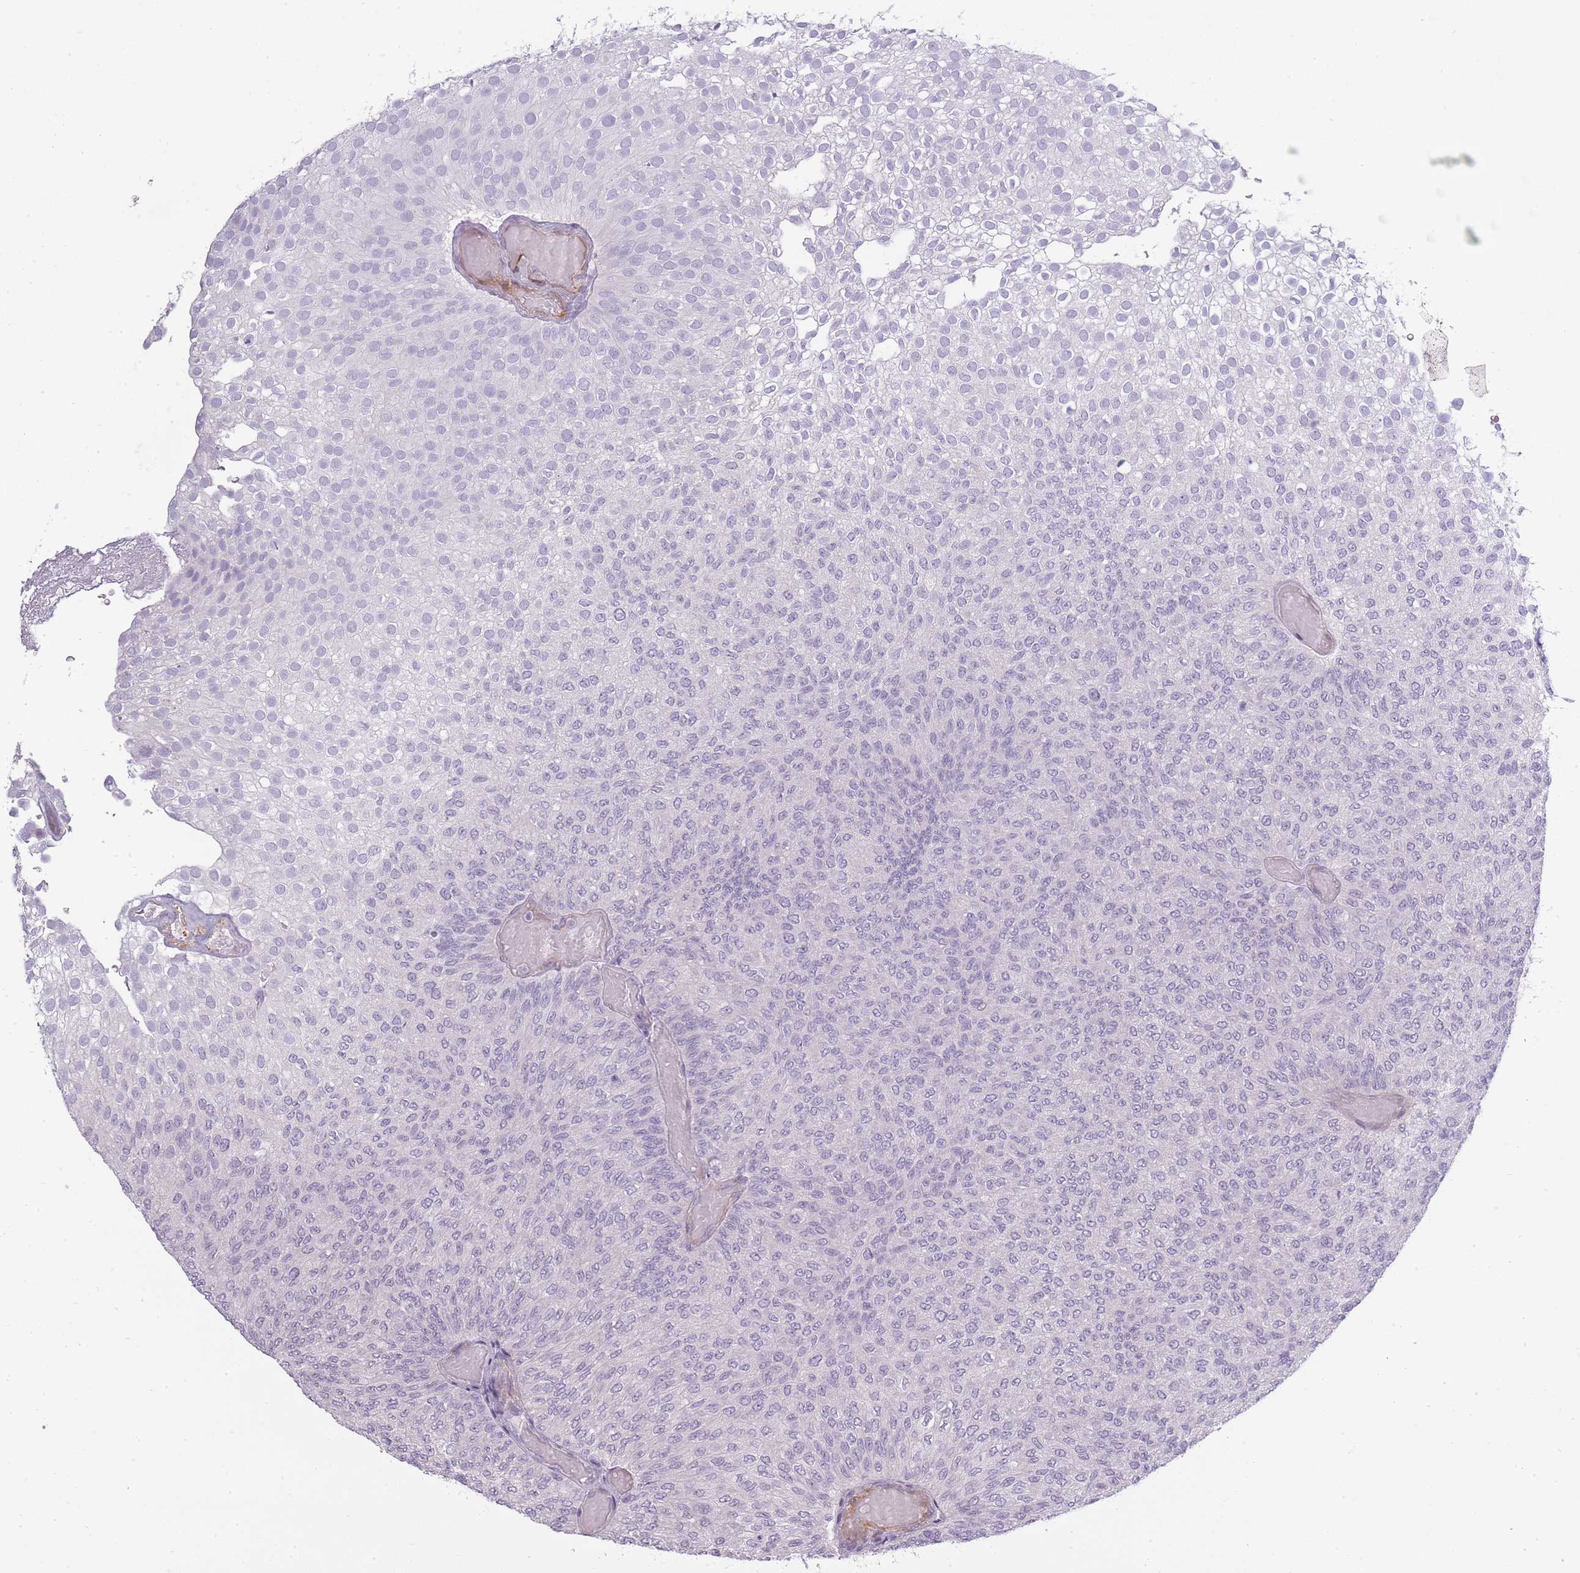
{"staining": {"intensity": "negative", "quantity": "none", "location": "none"}, "tissue": "urothelial cancer", "cell_type": "Tumor cells", "image_type": "cancer", "snomed": [{"axis": "morphology", "description": "Urothelial carcinoma, Low grade"}, {"axis": "topography", "description": "Urinary bladder"}], "caption": "Immunohistochemistry histopathology image of neoplastic tissue: human urothelial cancer stained with DAB reveals no significant protein positivity in tumor cells.", "gene": "SLC8A2", "patient": {"sex": "male", "age": 78}}